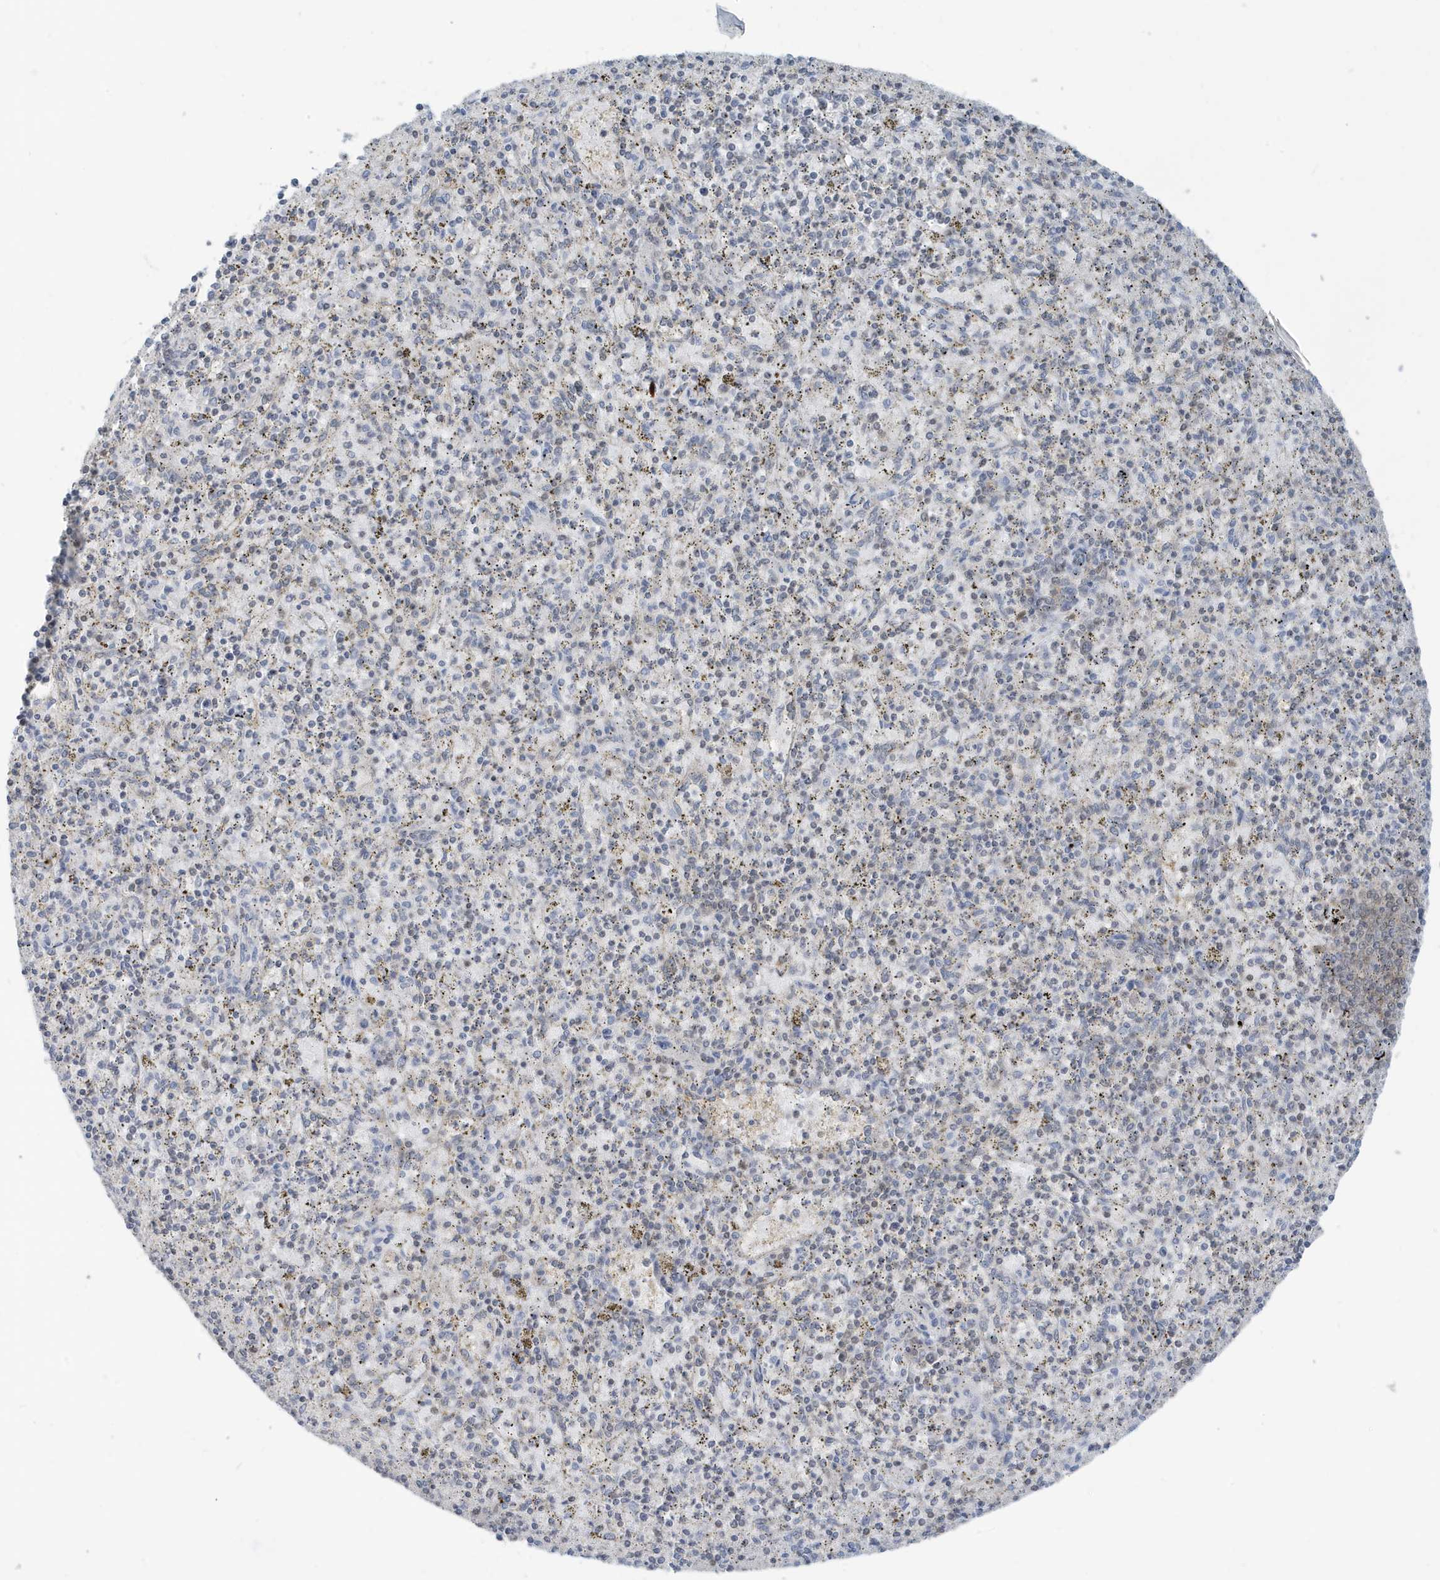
{"staining": {"intensity": "negative", "quantity": "none", "location": "none"}, "tissue": "spleen", "cell_type": "Cells in red pulp", "image_type": "normal", "snomed": [{"axis": "morphology", "description": "Normal tissue, NOS"}, {"axis": "topography", "description": "Spleen"}], "caption": "An immunohistochemistry photomicrograph of unremarkable spleen is shown. There is no staining in cells in red pulp of spleen.", "gene": "OGA", "patient": {"sex": "male", "age": 72}}